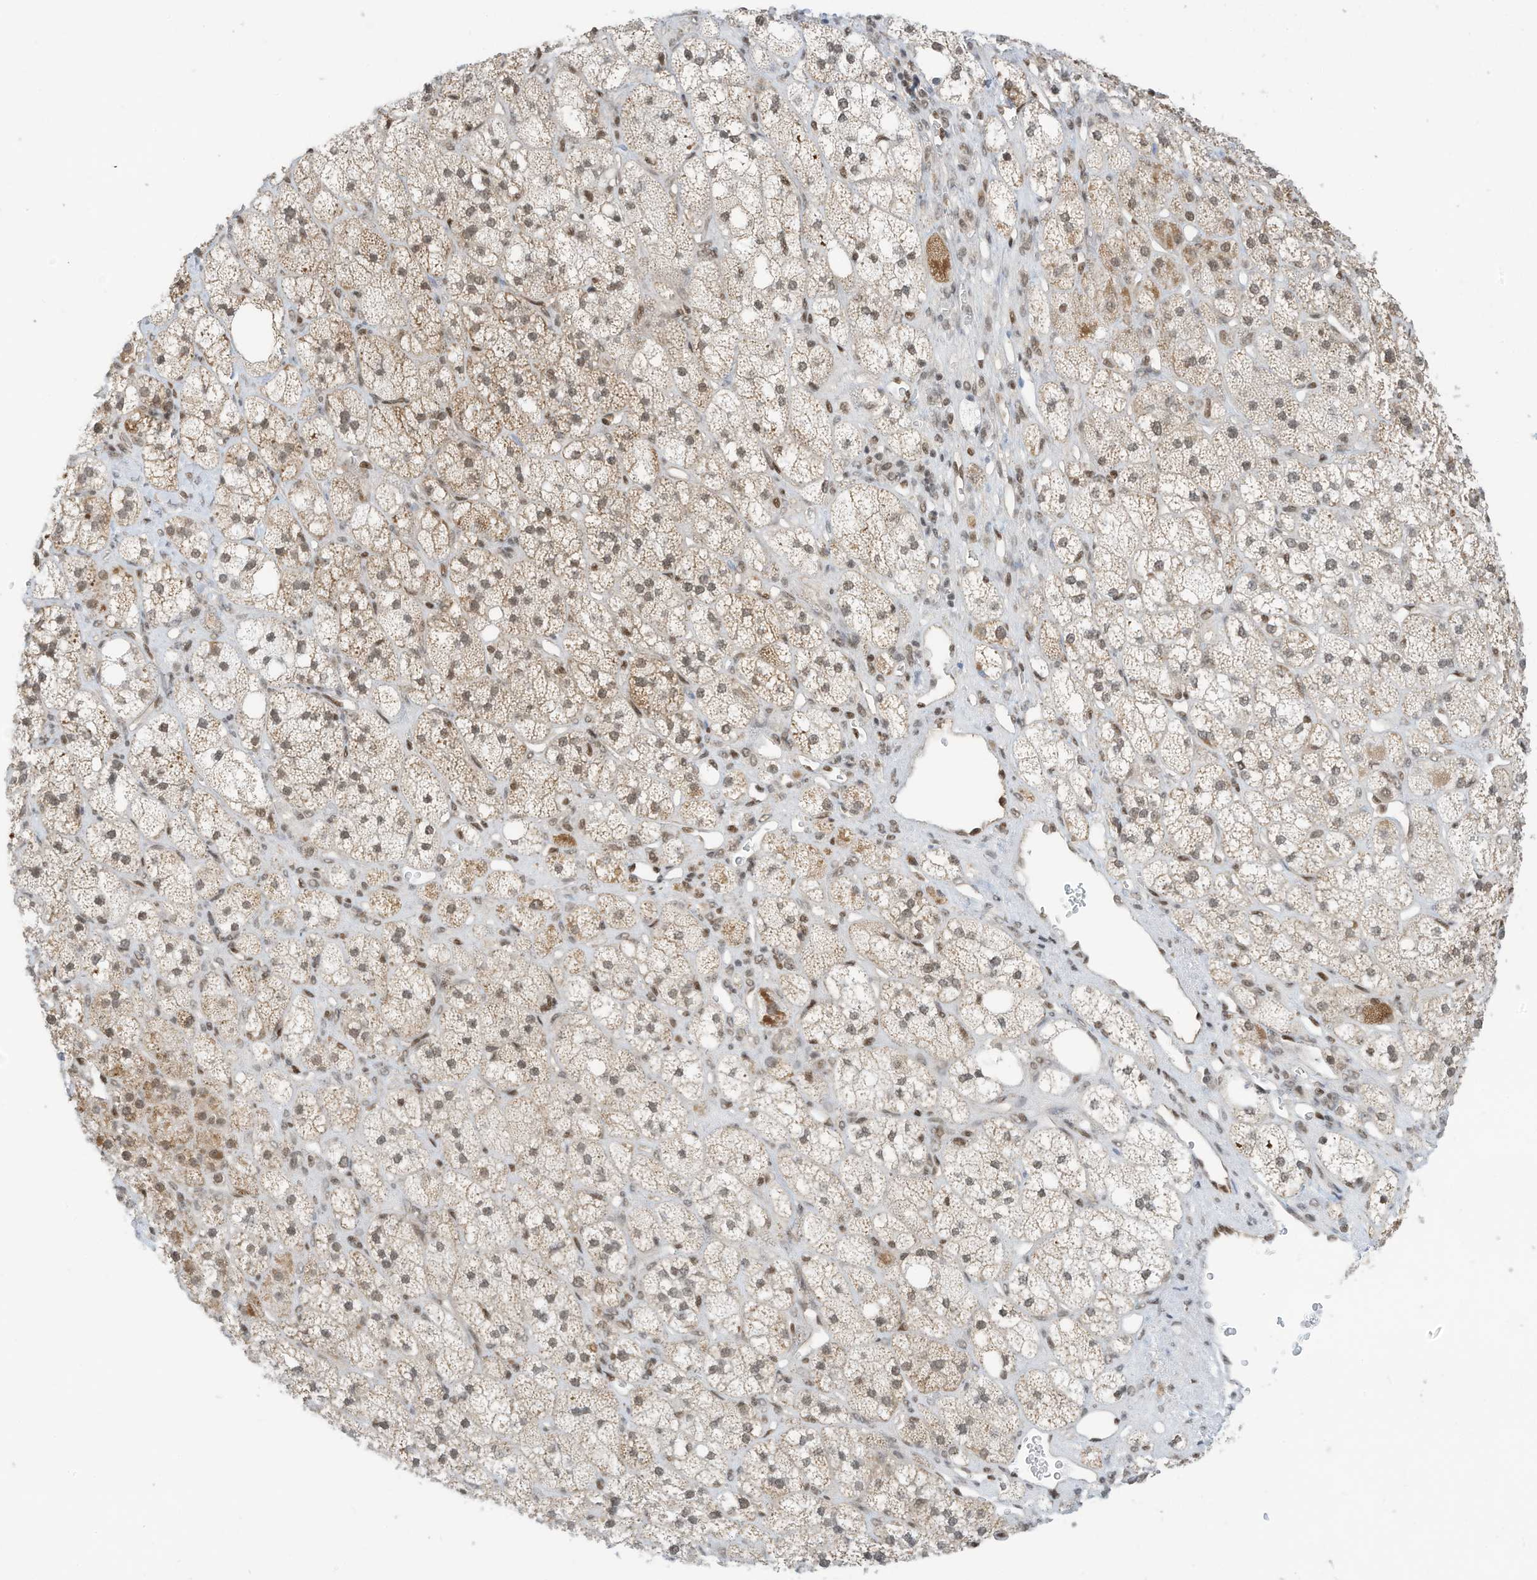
{"staining": {"intensity": "moderate", "quantity": "25%-75%", "location": "cytoplasmic/membranous"}, "tissue": "adrenal gland", "cell_type": "Glandular cells", "image_type": "normal", "snomed": [{"axis": "morphology", "description": "Normal tissue, NOS"}, {"axis": "topography", "description": "Adrenal gland"}], "caption": "Immunohistochemical staining of normal human adrenal gland exhibits moderate cytoplasmic/membranous protein staining in about 25%-75% of glandular cells.", "gene": "AURKAIP1", "patient": {"sex": "male", "age": 61}}